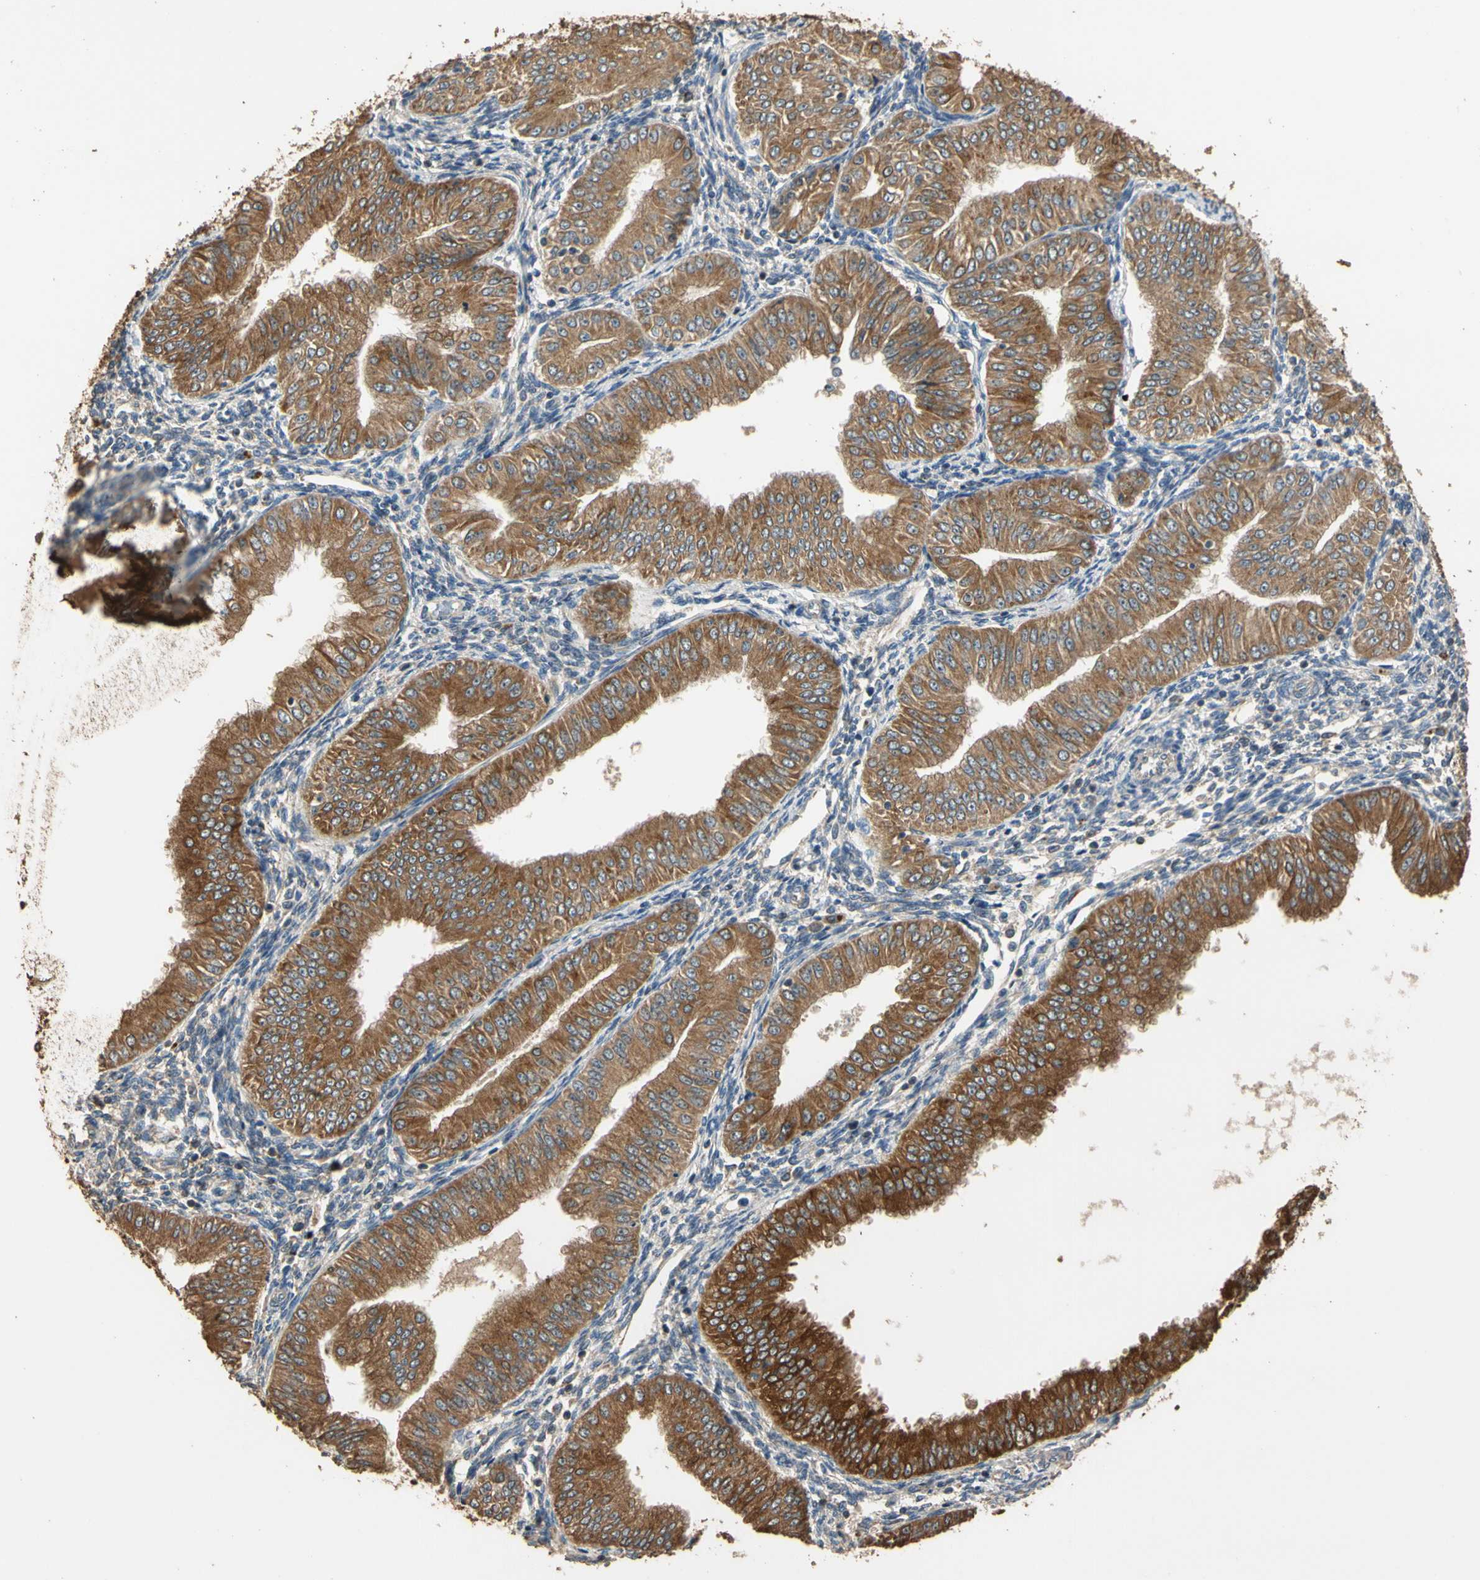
{"staining": {"intensity": "strong", "quantity": ">75%", "location": "cytoplasmic/membranous"}, "tissue": "endometrial cancer", "cell_type": "Tumor cells", "image_type": "cancer", "snomed": [{"axis": "morphology", "description": "Normal tissue, NOS"}, {"axis": "morphology", "description": "Adenocarcinoma, NOS"}, {"axis": "topography", "description": "Endometrium"}], "caption": "An immunohistochemistry micrograph of tumor tissue is shown. Protein staining in brown labels strong cytoplasmic/membranous positivity in endometrial cancer within tumor cells. Immunohistochemistry stains the protein of interest in brown and the nuclei are stained blue.", "gene": "STX18", "patient": {"sex": "female", "age": 53}}